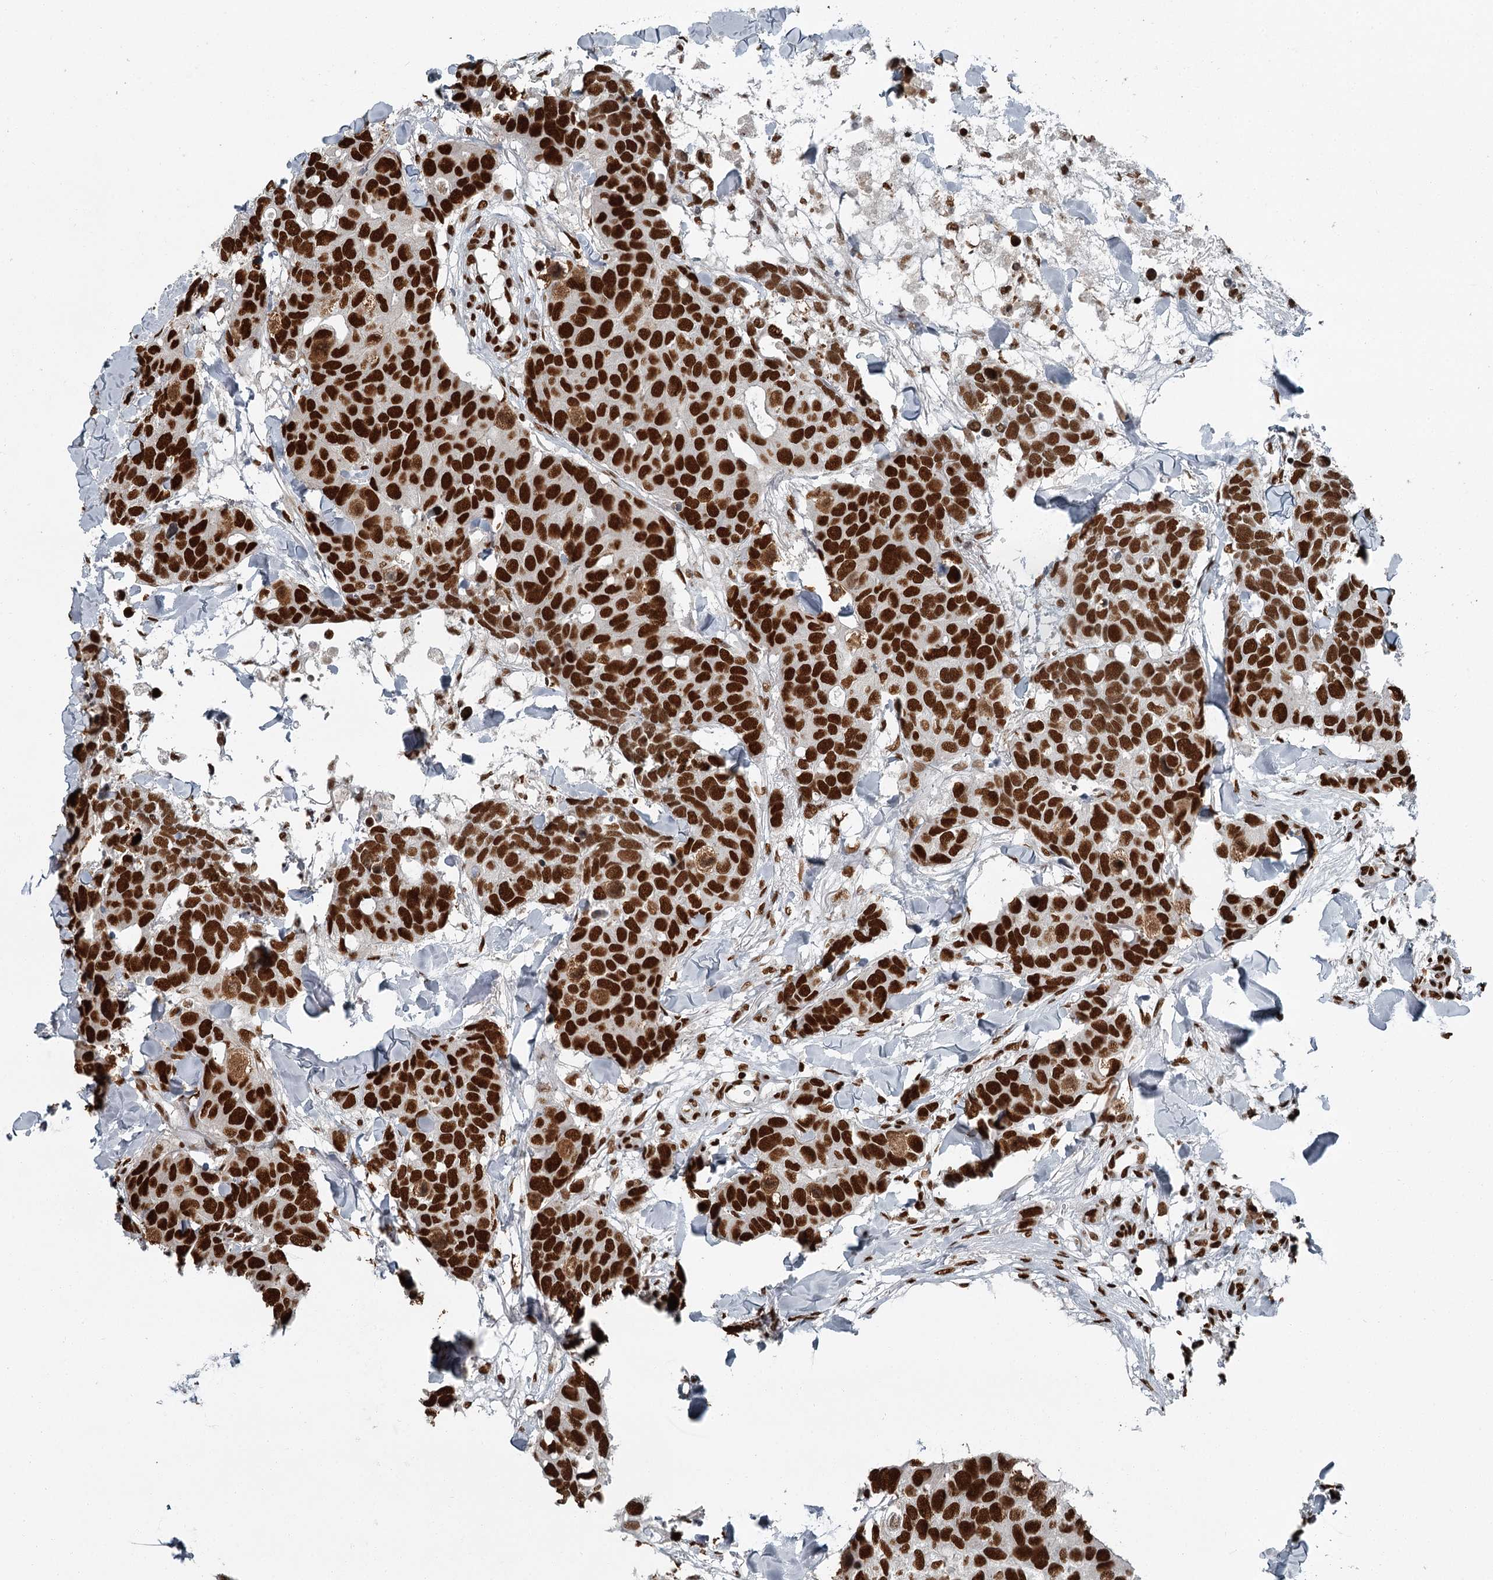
{"staining": {"intensity": "strong", "quantity": ">75%", "location": "nuclear"}, "tissue": "breast cancer", "cell_type": "Tumor cells", "image_type": "cancer", "snomed": [{"axis": "morphology", "description": "Duct carcinoma"}, {"axis": "topography", "description": "Breast"}], "caption": "The immunohistochemical stain highlights strong nuclear staining in tumor cells of breast cancer (intraductal carcinoma) tissue.", "gene": "RBBP7", "patient": {"sex": "female", "age": 83}}